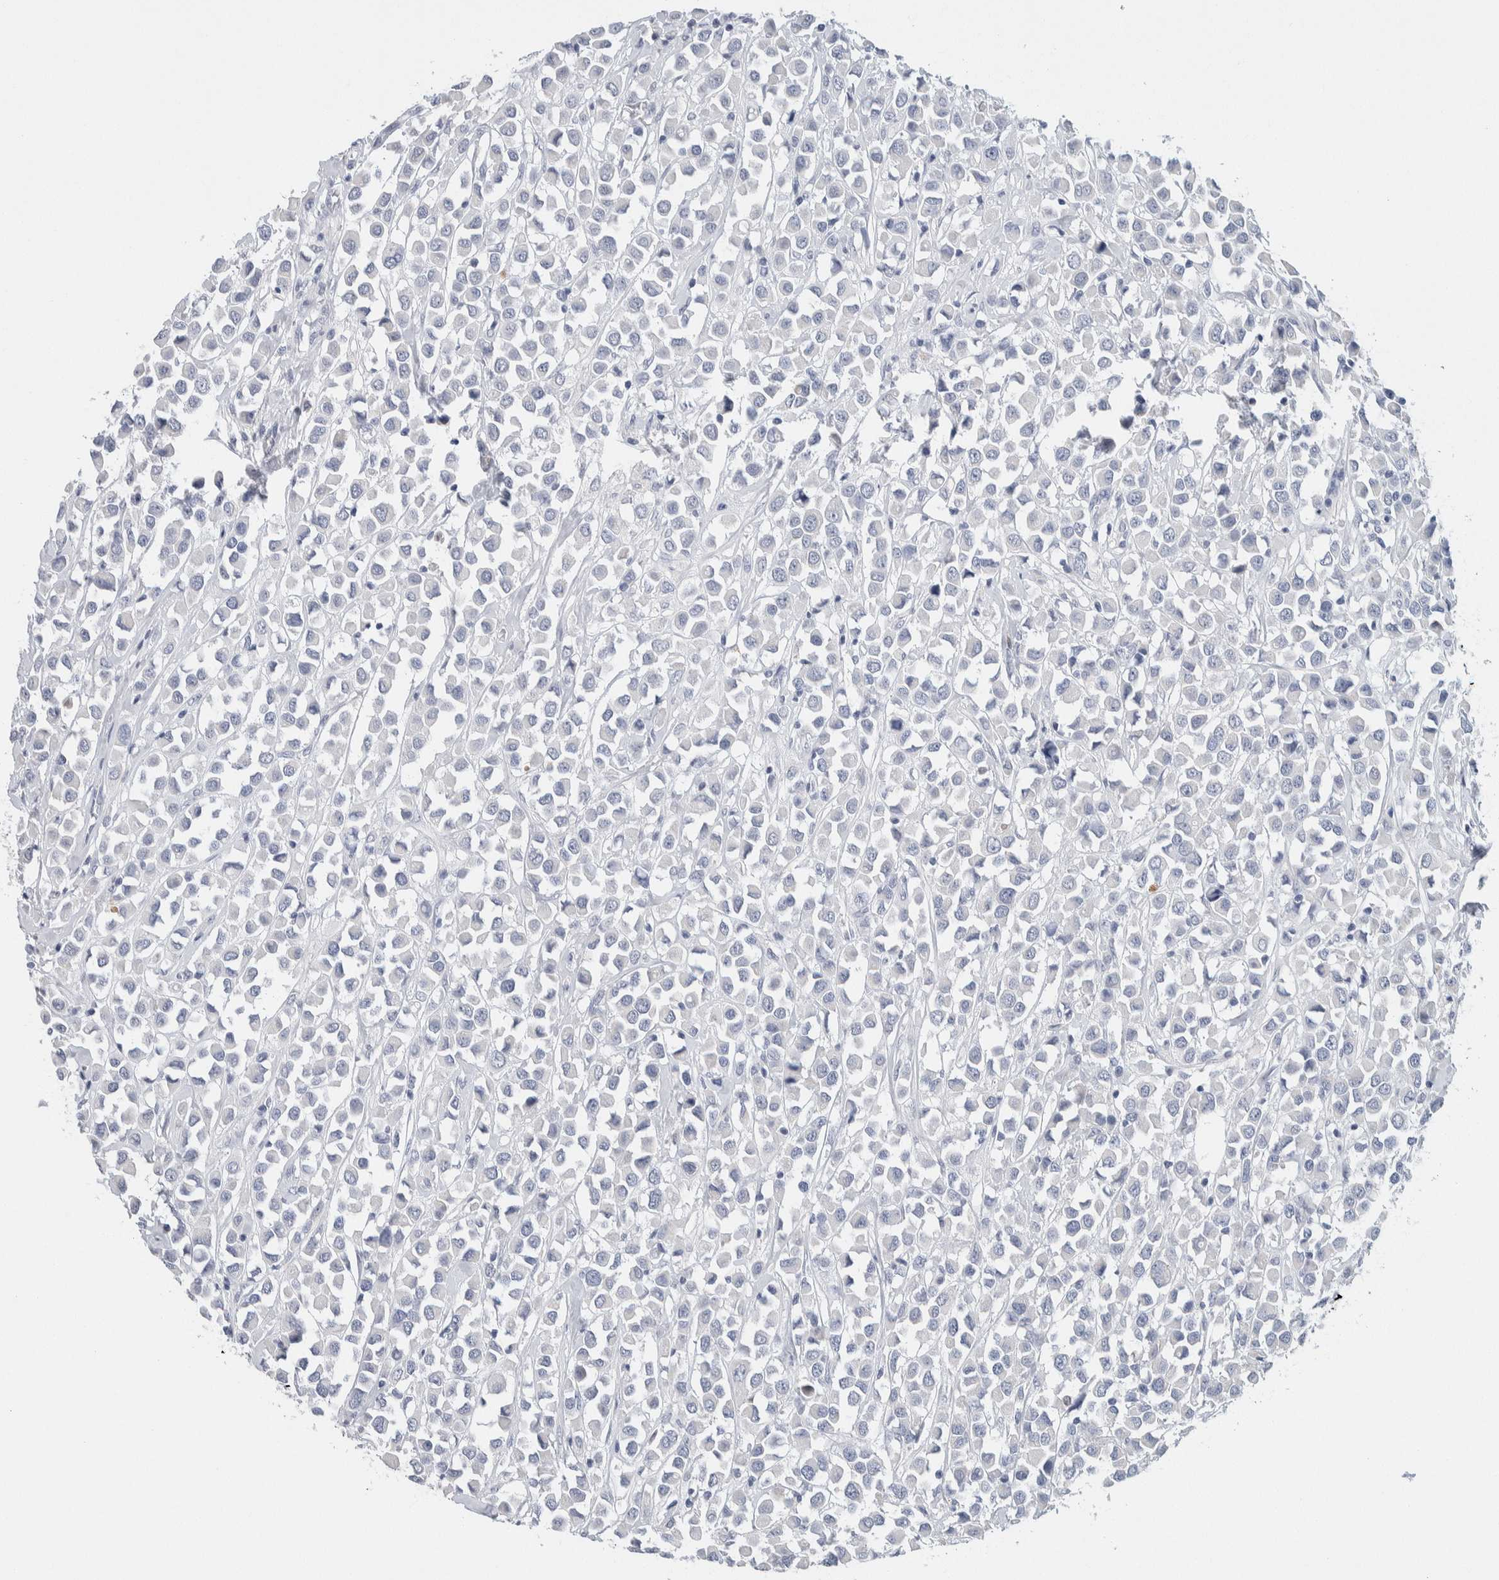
{"staining": {"intensity": "negative", "quantity": "none", "location": "none"}, "tissue": "breast cancer", "cell_type": "Tumor cells", "image_type": "cancer", "snomed": [{"axis": "morphology", "description": "Duct carcinoma"}, {"axis": "topography", "description": "Breast"}], "caption": "DAB (3,3'-diaminobenzidine) immunohistochemical staining of breast cancer (intraductal carcinoma) exhibits no significant expression in tumor cells.", "gene": "SCN2A", "patient": {"sex": "female", "age": 61}}